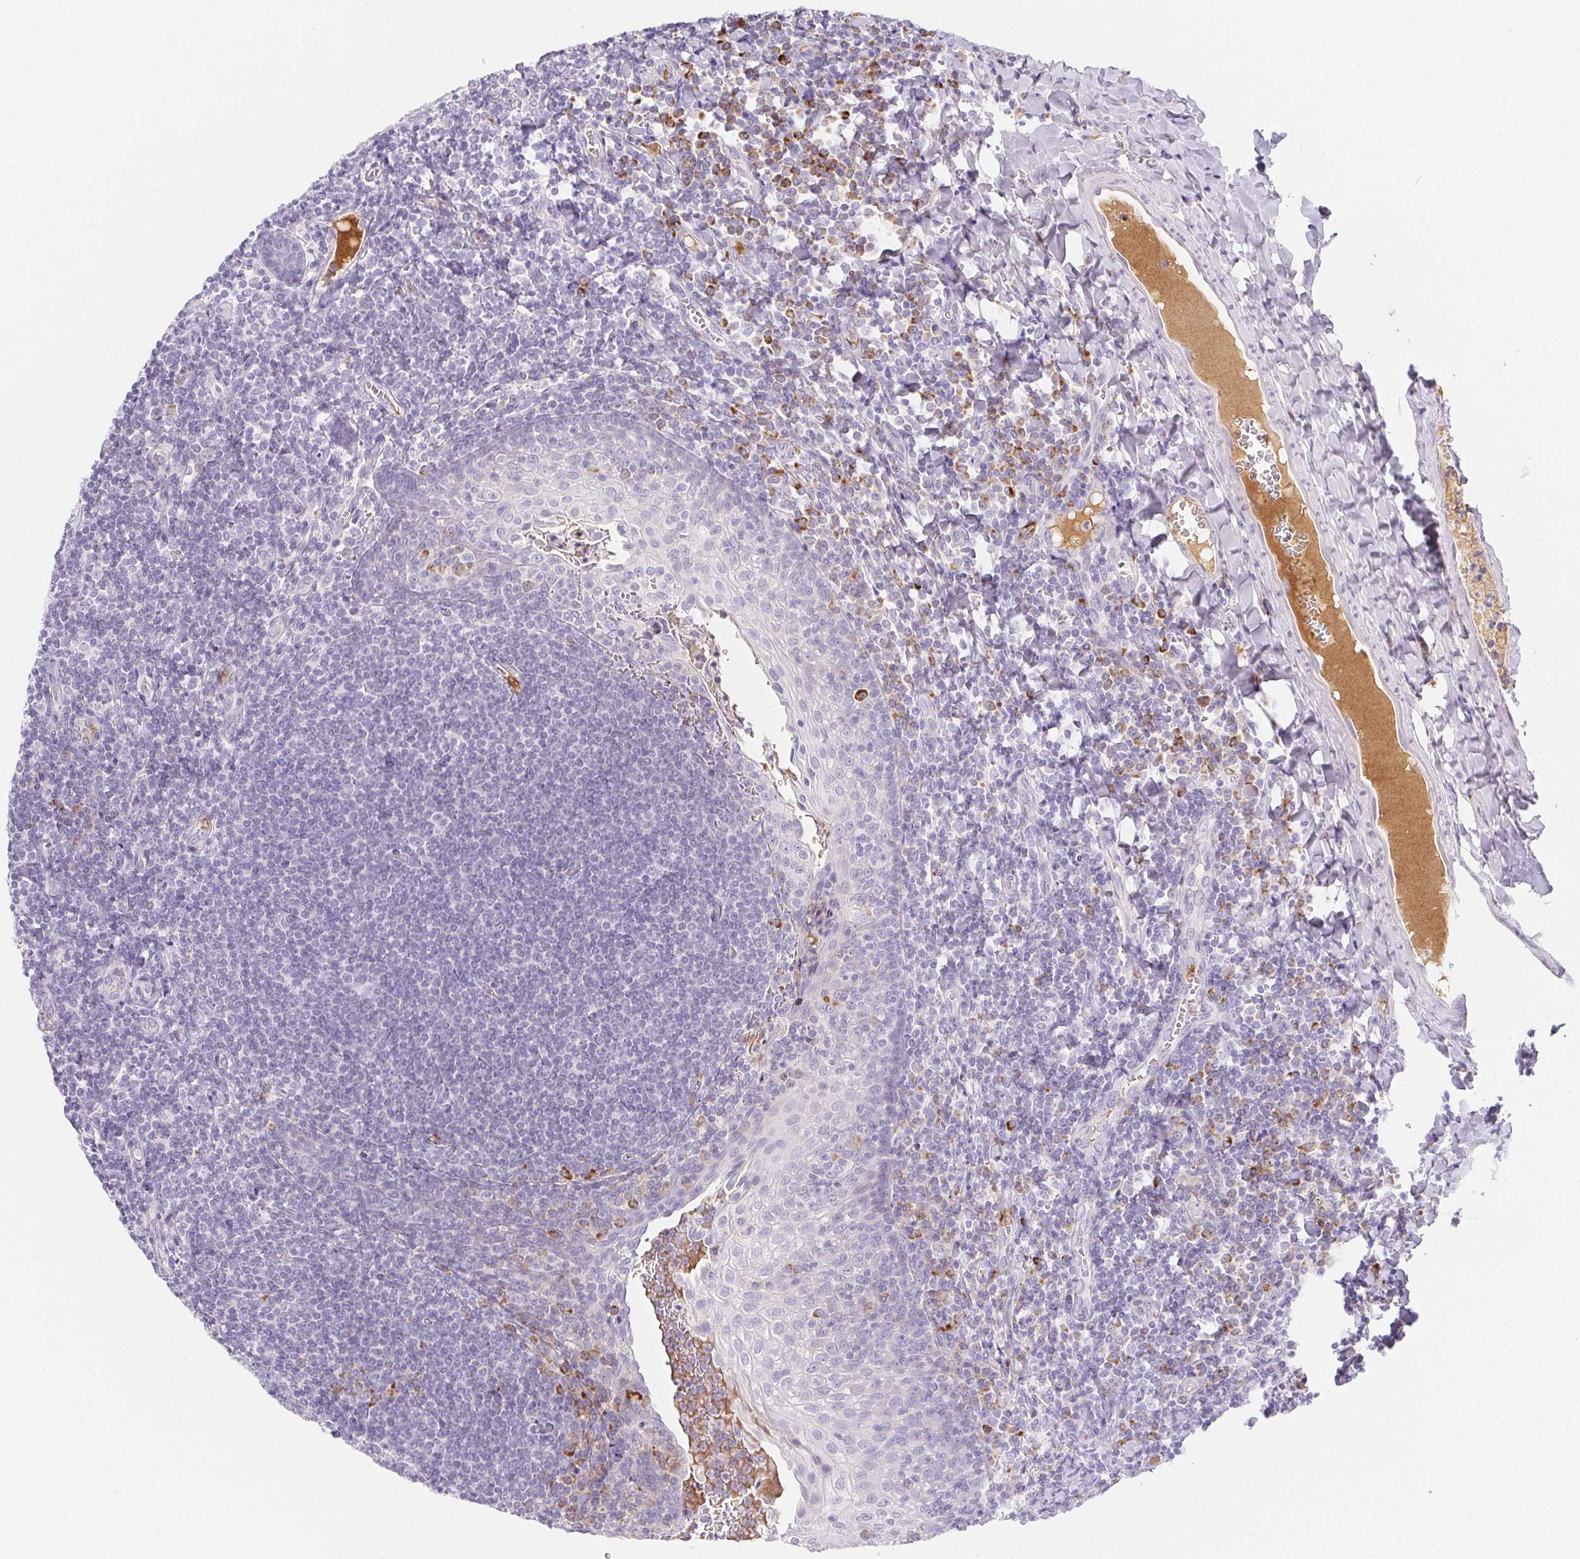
{"staining": {"intensity": "negative", "quantity": "none", "location": "none"}, "tissue": "tonsil", "cell_type": "Germinal center cells", "image_type": "normal", "snomed": [{"axis": "morphology", "description": "Normal tissue, NOS"}, {"axis": "morphology", "description": "Inflammation, NOS"}, {"axis": "topography", "description": "Tonsil"}], "caption": "Immunohistochemistry histopathology image of unremarkable tonsil: tonsil stained with DAB shows no significant protein expression in germinal center cells.", "gene": "ITIH2", "patient": {"sex": "female", "age": 31}}